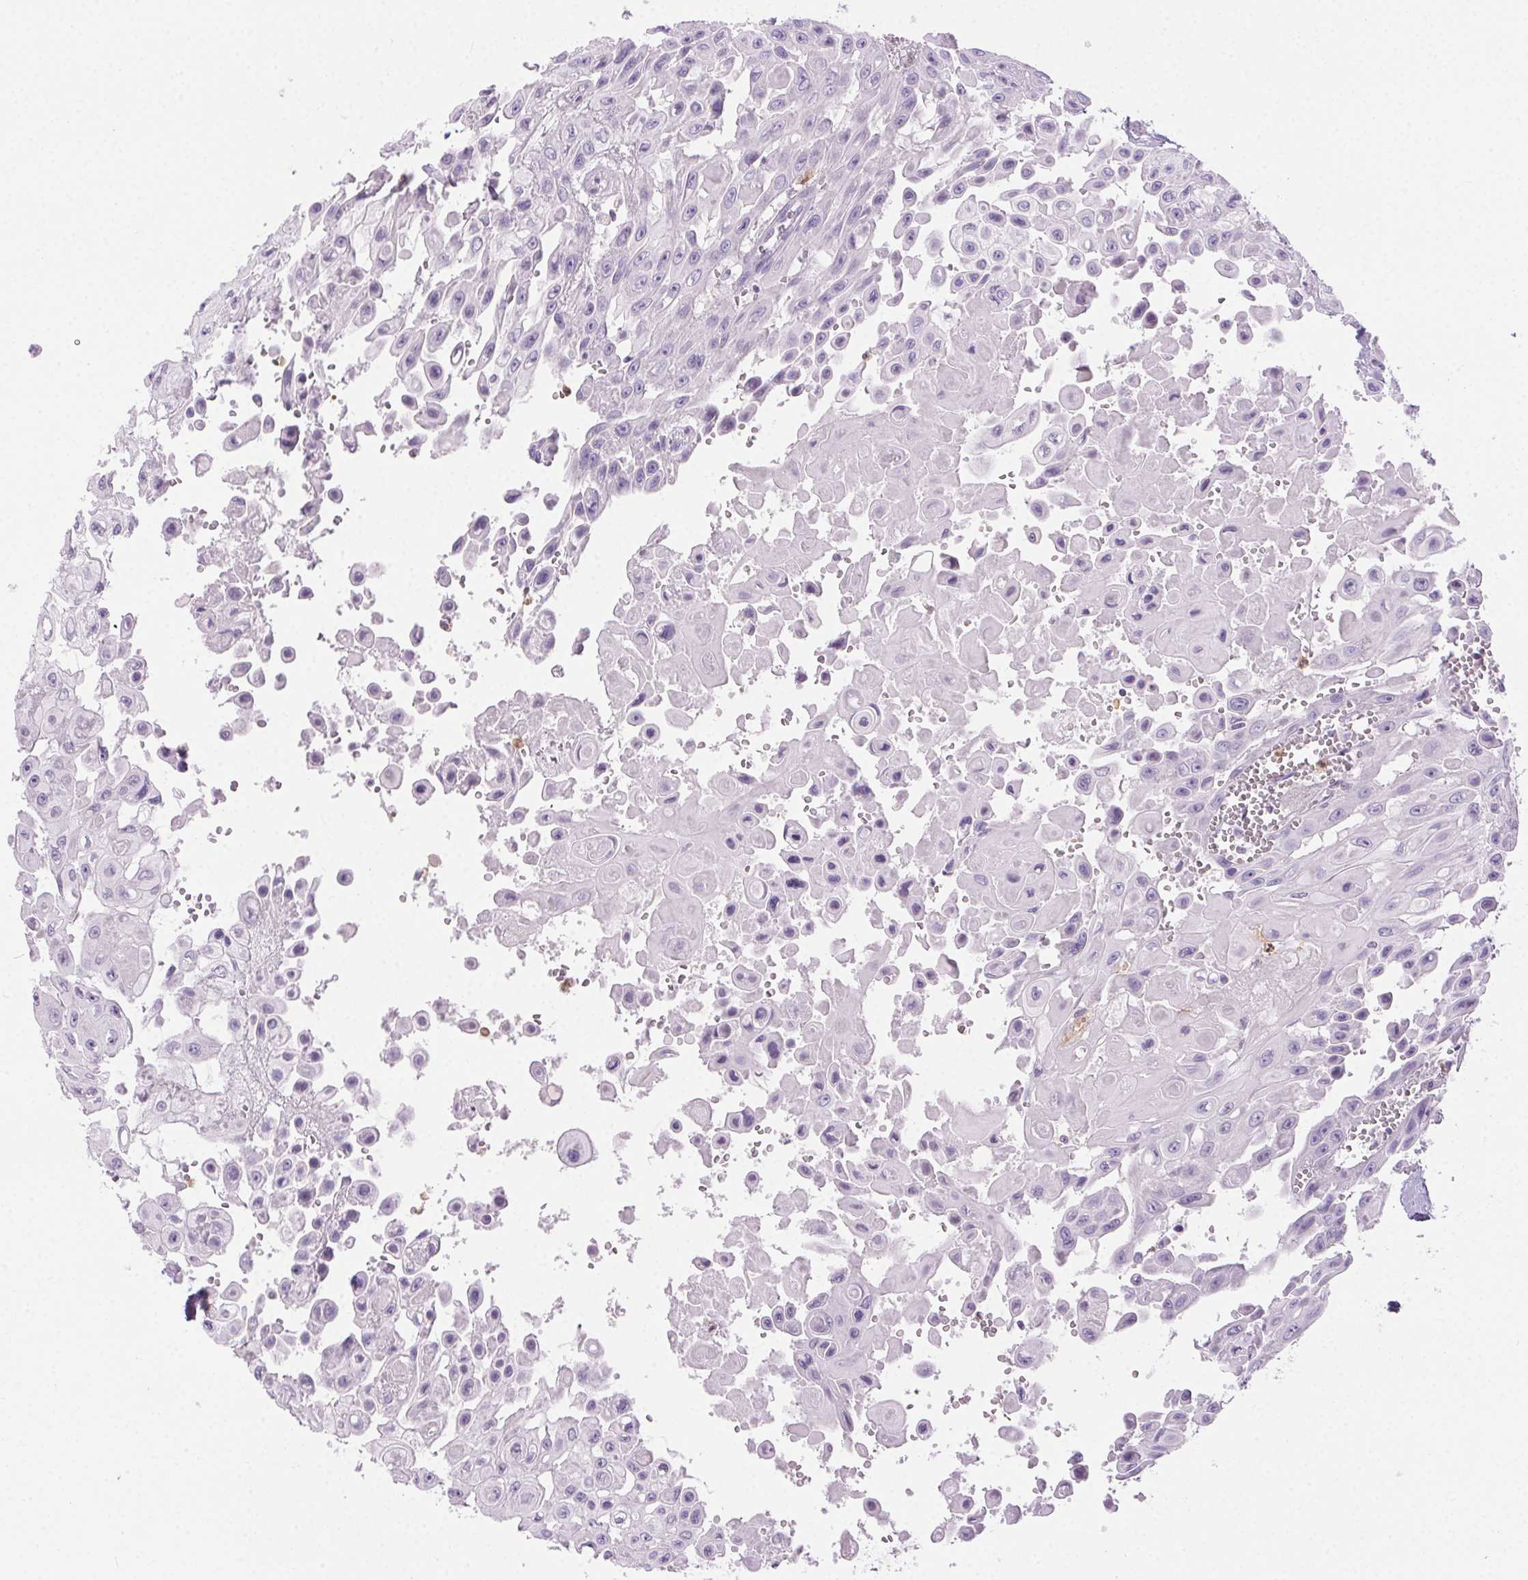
{"staining": {"intensity": "negative", "quantity": "none", "location": "none"}, "tissue": "head and neck cancer", "cell_type": "Tumor cells", "image_type": "cancer", "snomed": [{"axis": "morphology", "description": "Adenocarcinoma, NOS"}, {"axis": "topography", "description": "Head-Neck"}], "caption": "Protein analysis of head and neck cancer (adenocarcinoma) demonstrates no significant staining in tumor cells.", "gene": "TMEM45A", "patient": {"sex": "male", "age": 73}}